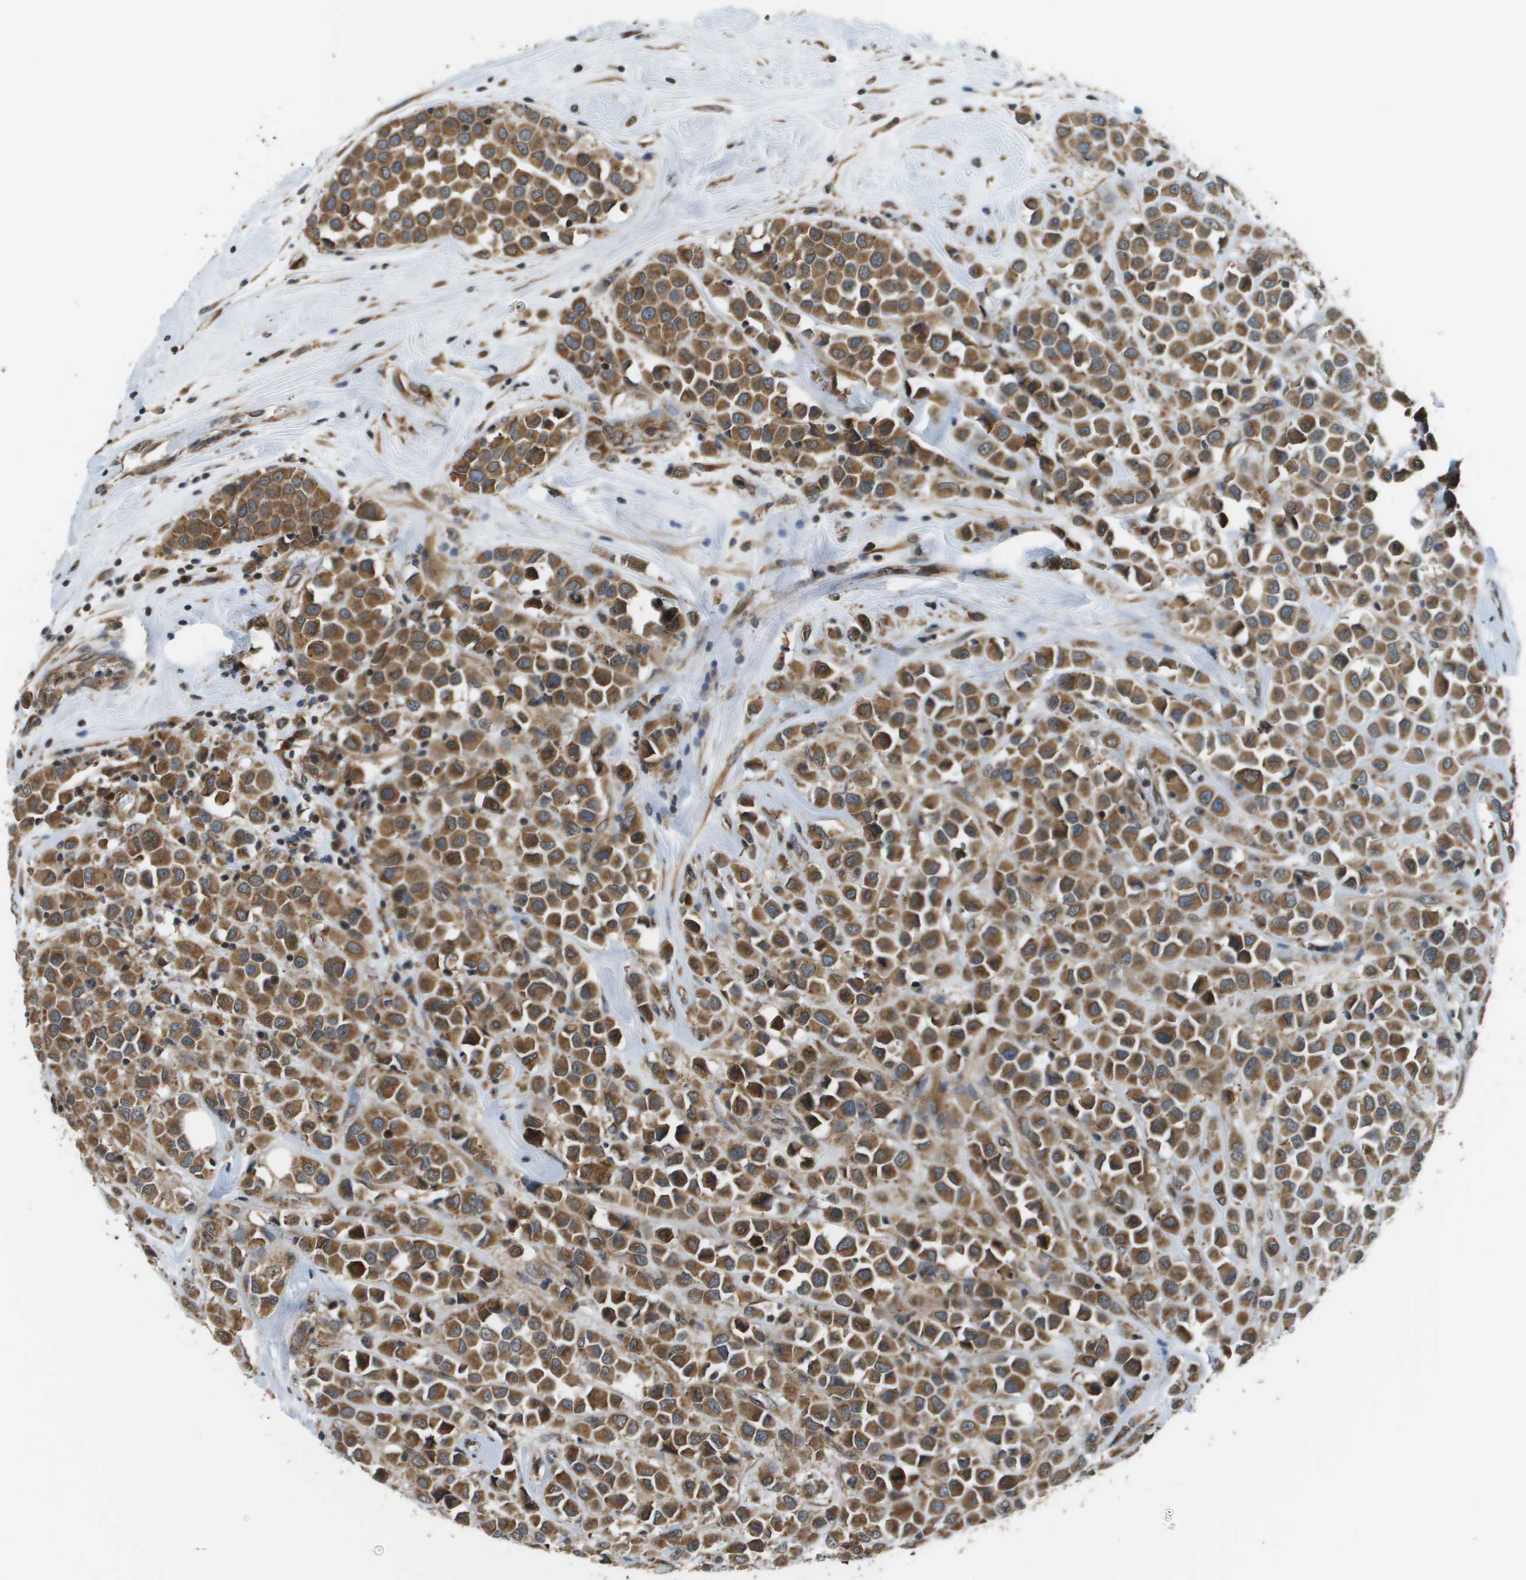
{"staining": {"intensity": "moderate", "quantity": ">75%", "location": "cytoplasmic/membranous"}, "tissue": "breast cancer", "cell_type": "Tumor cells", "image_type": "cancer", "snomed": [{"axis": "morphology", "description": "Duct carcinoma"}, {"axis": "topography", "description": "Breast"}], "caption": "About >75% of tumor cells in human breast cancer show moderate cytoplasmic/membranous protein positivity as visualized by brown immunohistochemical staining.", "gene": "SEC62", "patient": {"sex": "female", "age": 61}}